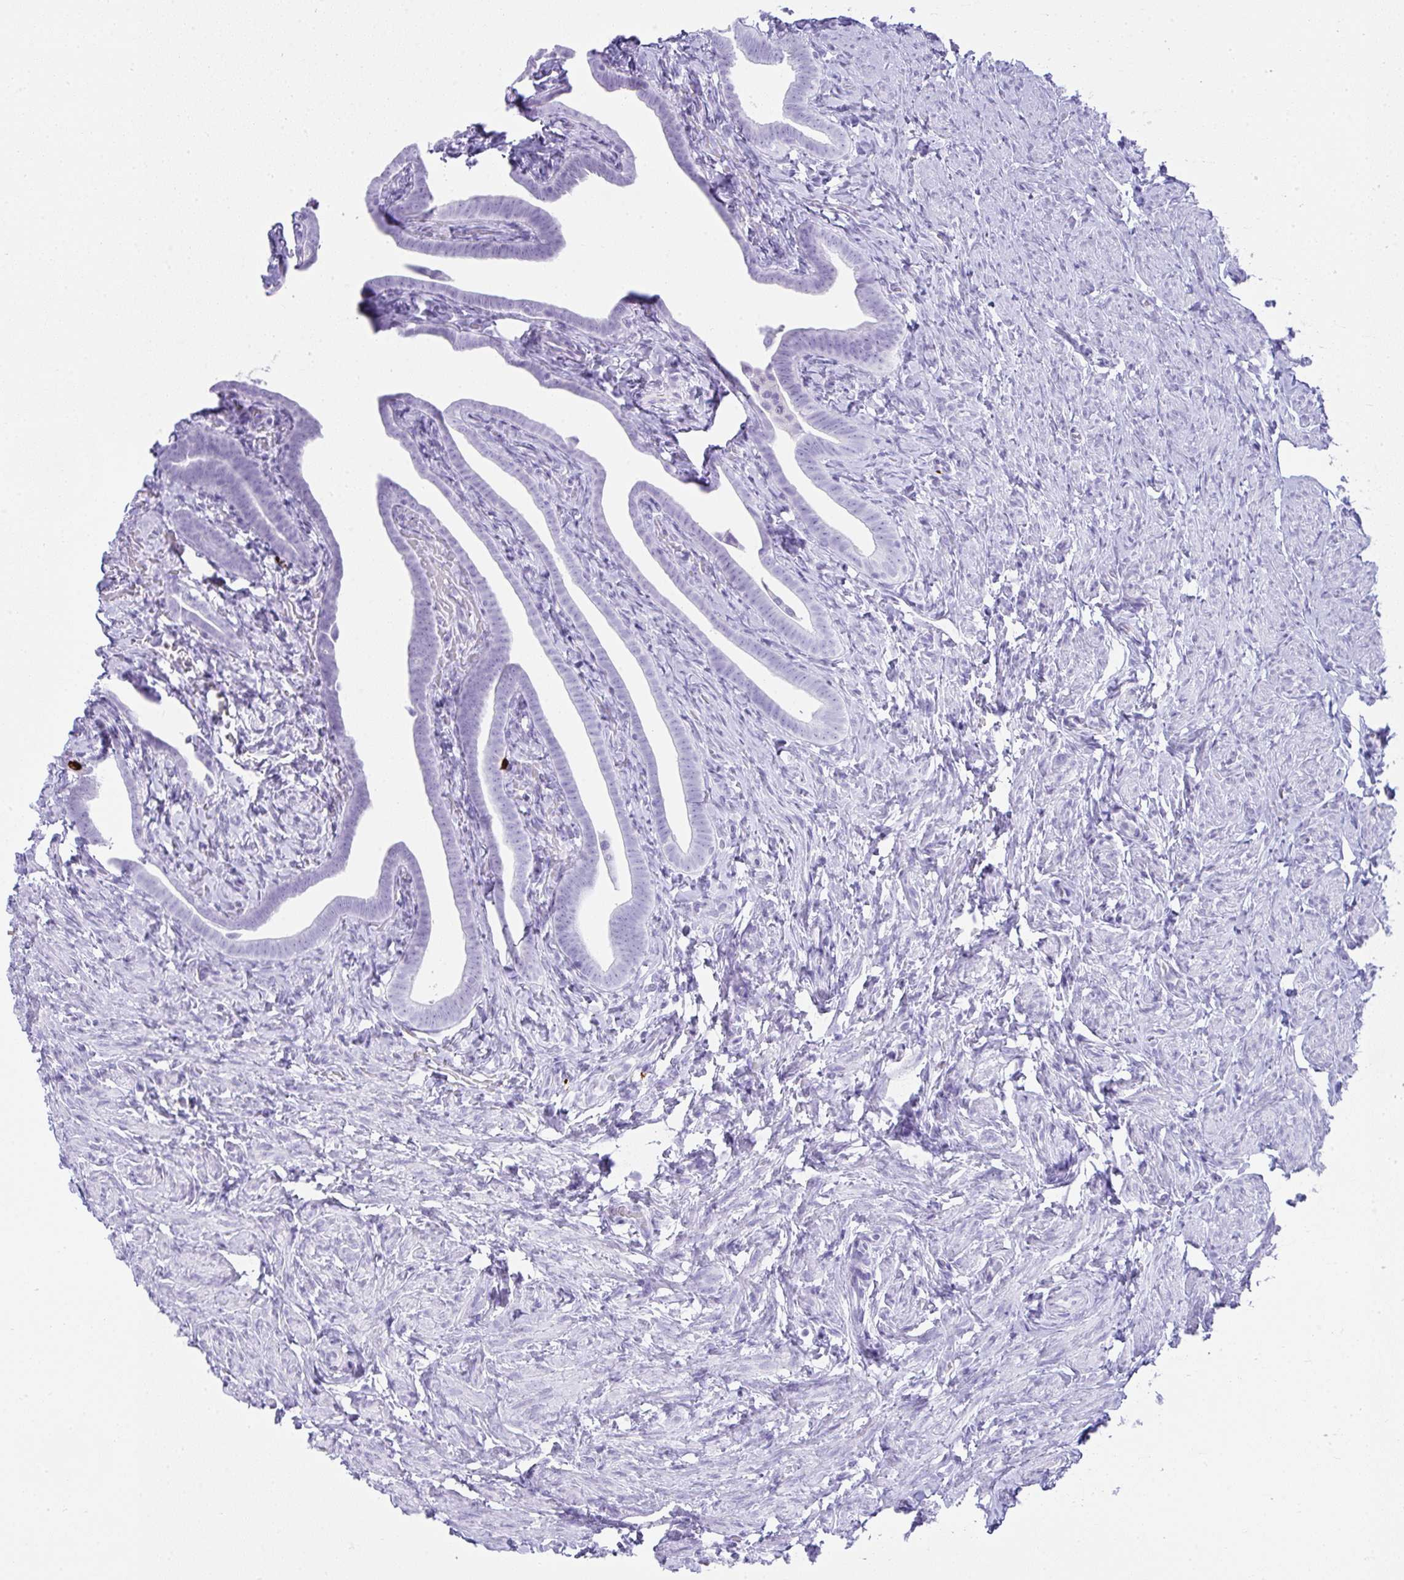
{"staining": {"intensity": "negative", "quantity": "none", "location": "none"}, "tissue": "fallopian tube", "cell_type": "Glandular cells", "image_type": "normal", "snomed": [{"axis": "morphology", "description": "Normal tissue, NOS"}, {"axis": "topography", "description": "Fallopian tube"}], "caption": "Immunohistochemistry (IHC) of normal fallopian tube exhibits no positivity in glandular cells.", "gene": "CDADC1", "patient": {"sex": "female", "age": 69}}